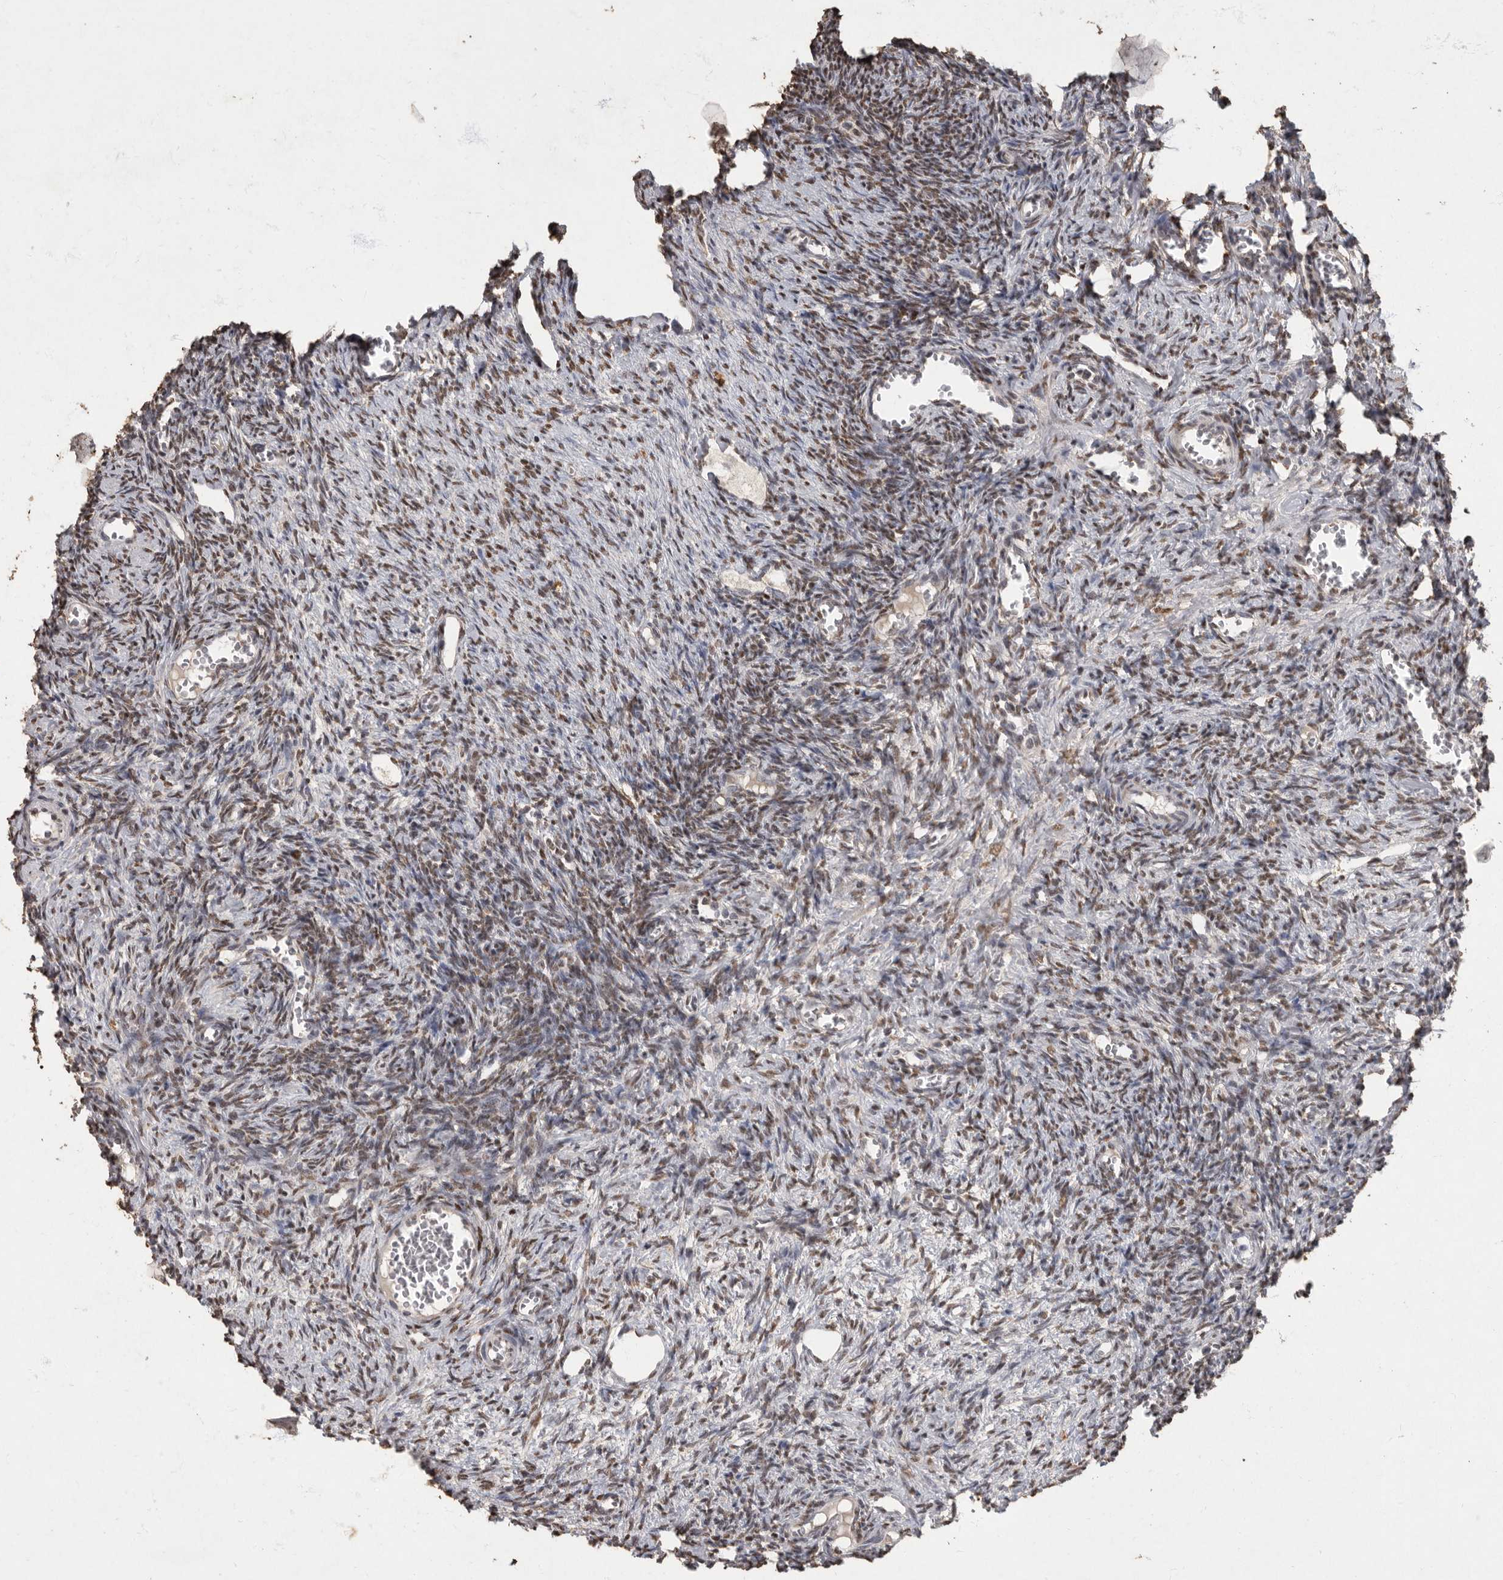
{"staining": {"intensity": "strong", "quantity": ">75%", "location": "nuclear"}, "tissue": "ovary", "cell_type": "Follicle cells", "image_type": "normal", "snomed": [{"axis": "morphology", "description": "Normal tissue, NOS"}, {"axis": "topography", "description": "Ovary"}], "caption": "The immunohistochemical stain highlights strong nuclear positivity in follicle cells of normal ovary.", "gene": "NBL1", "patient": {"sex": "female", "age": 27}}